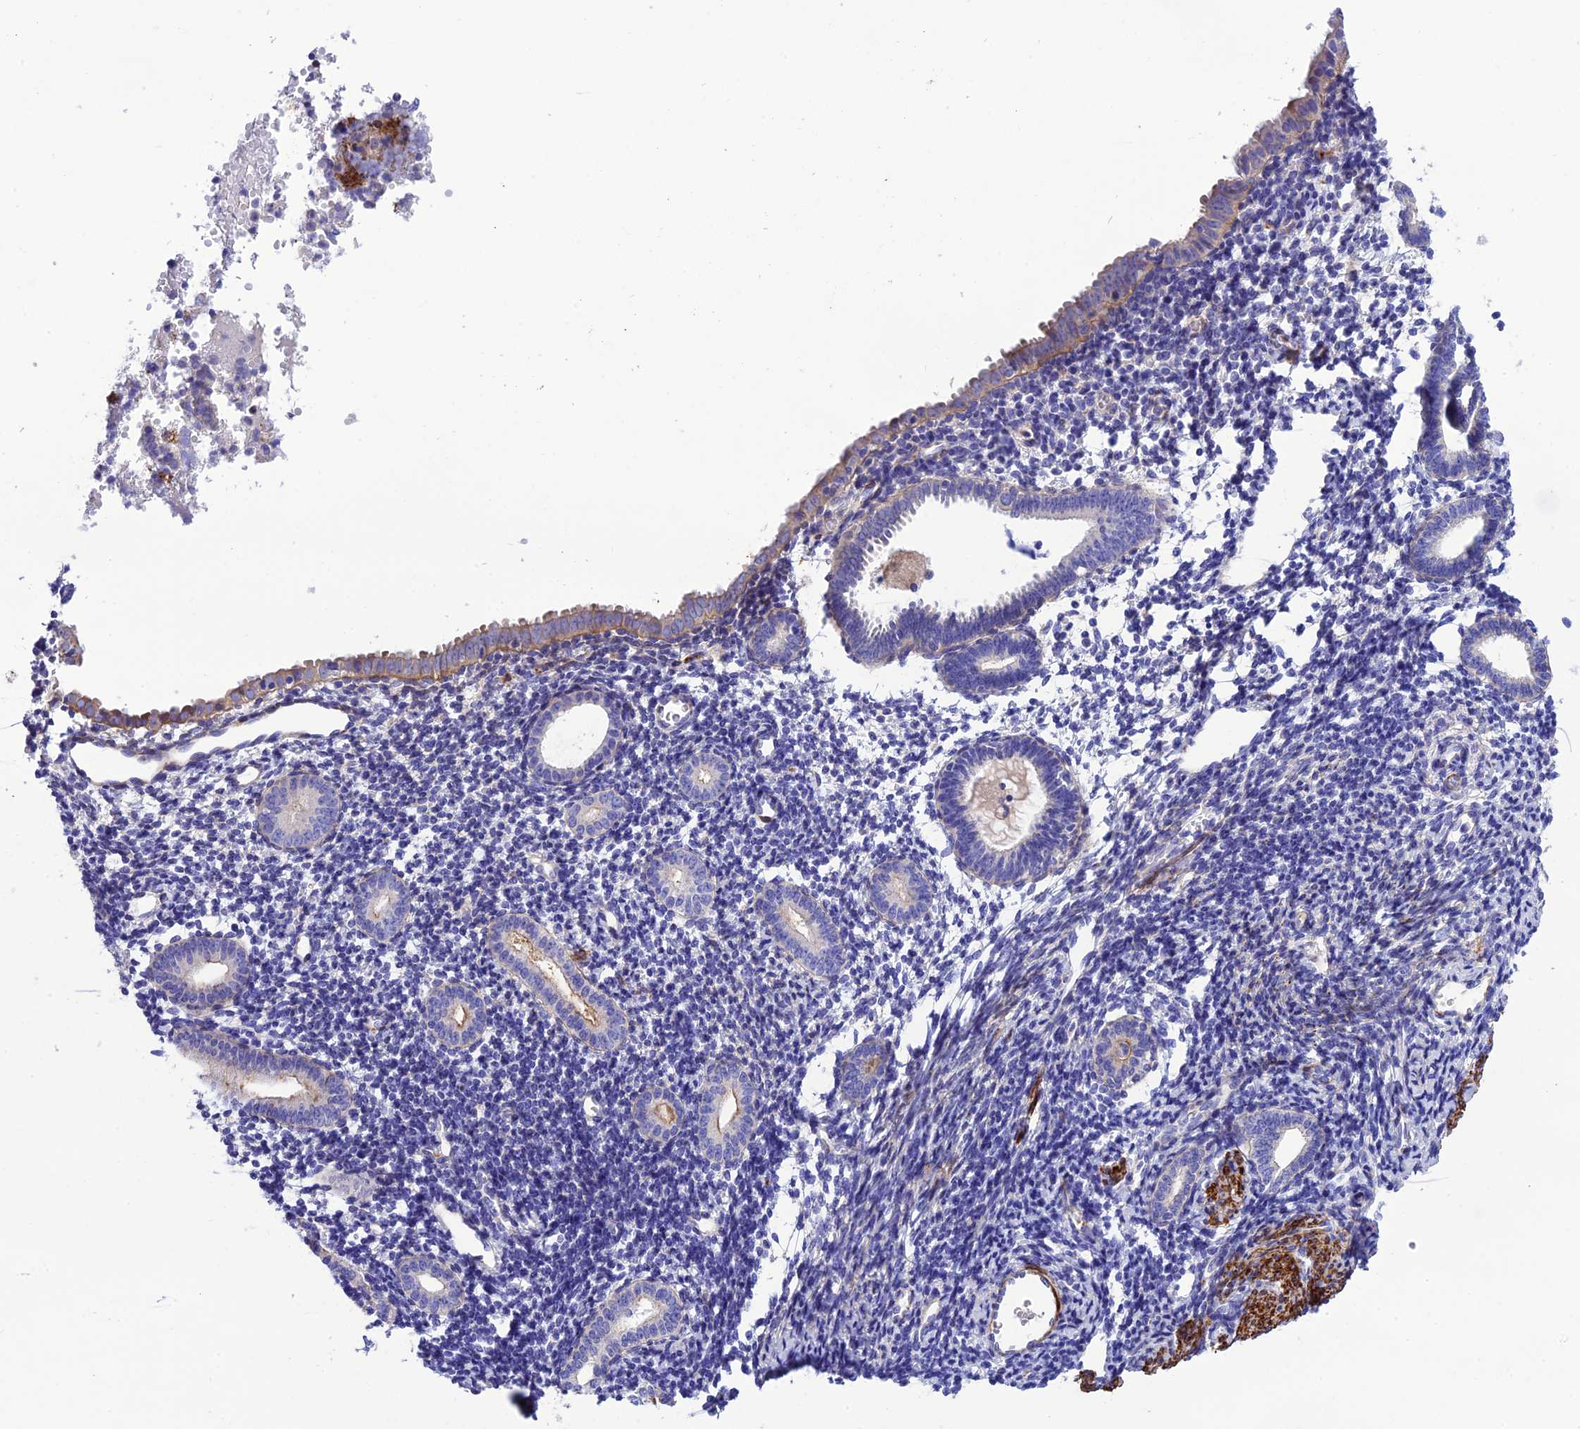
{"staining": {"intensity": "negative", "quantity": "none", "location": "none"}, "tissue": "endometrium", "cell_type": "Cells in endometrial stroma", "image_type": "normal", "snomed": [{"axis": "morphology", "description": "Normal tissue, NOS"}, {"axis": "topography", "description": "Endometrium"}], "caption": "Immunohistochemistry (IHC) histopathology image of normal endometrium: endometrium stained with DAB (3,3'-diaminobenzidine) exhibits no significant protein staining in cells in endometrial stroma.", "gene": "FRA10AC1", "patient": {"sex": "female", "age": 56}}